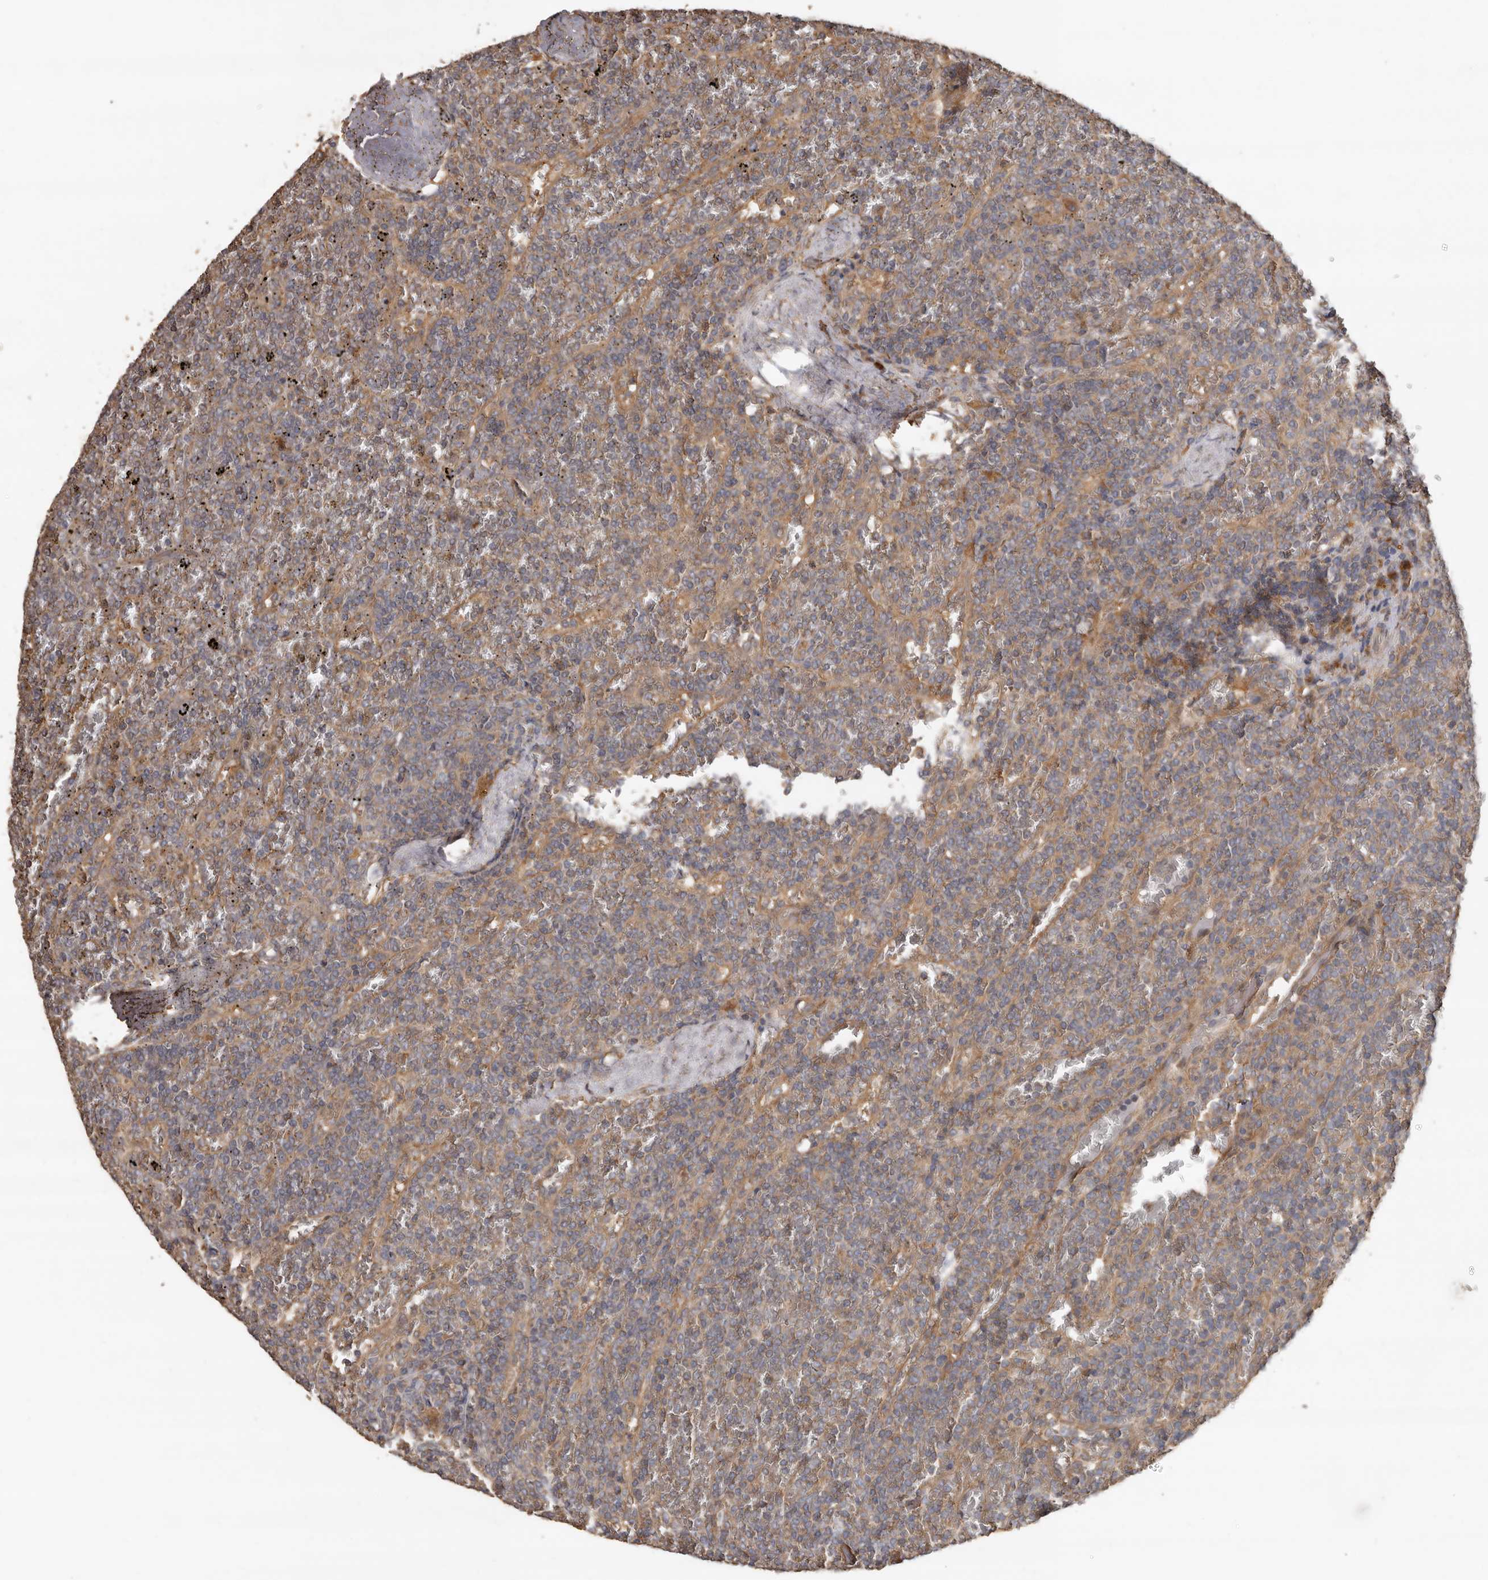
{"staining": {"intensity": "weak", "quantity": "<25%", "location": "cytoplasmic/membranous"}, "tissue": "lymphoma", "cell_type": "Tumor cells", "image_type": "cancer", "snomed": [{"axis": "morphology", "description": "Malignant lymphoma, non-Hodgkin's type, Low grade"}, {"axis": "topography", "description": "Spleen"}], "caption": "Image shows no significant protein expression in tumor cells of low-grade malignant lymphoma, non-Hodgkin's type. (Brightfield microscopy of DAB immunohistochemistry at high magnification).", "gene": "FLCN", "patient": {"sex": "female", "age": 19}}